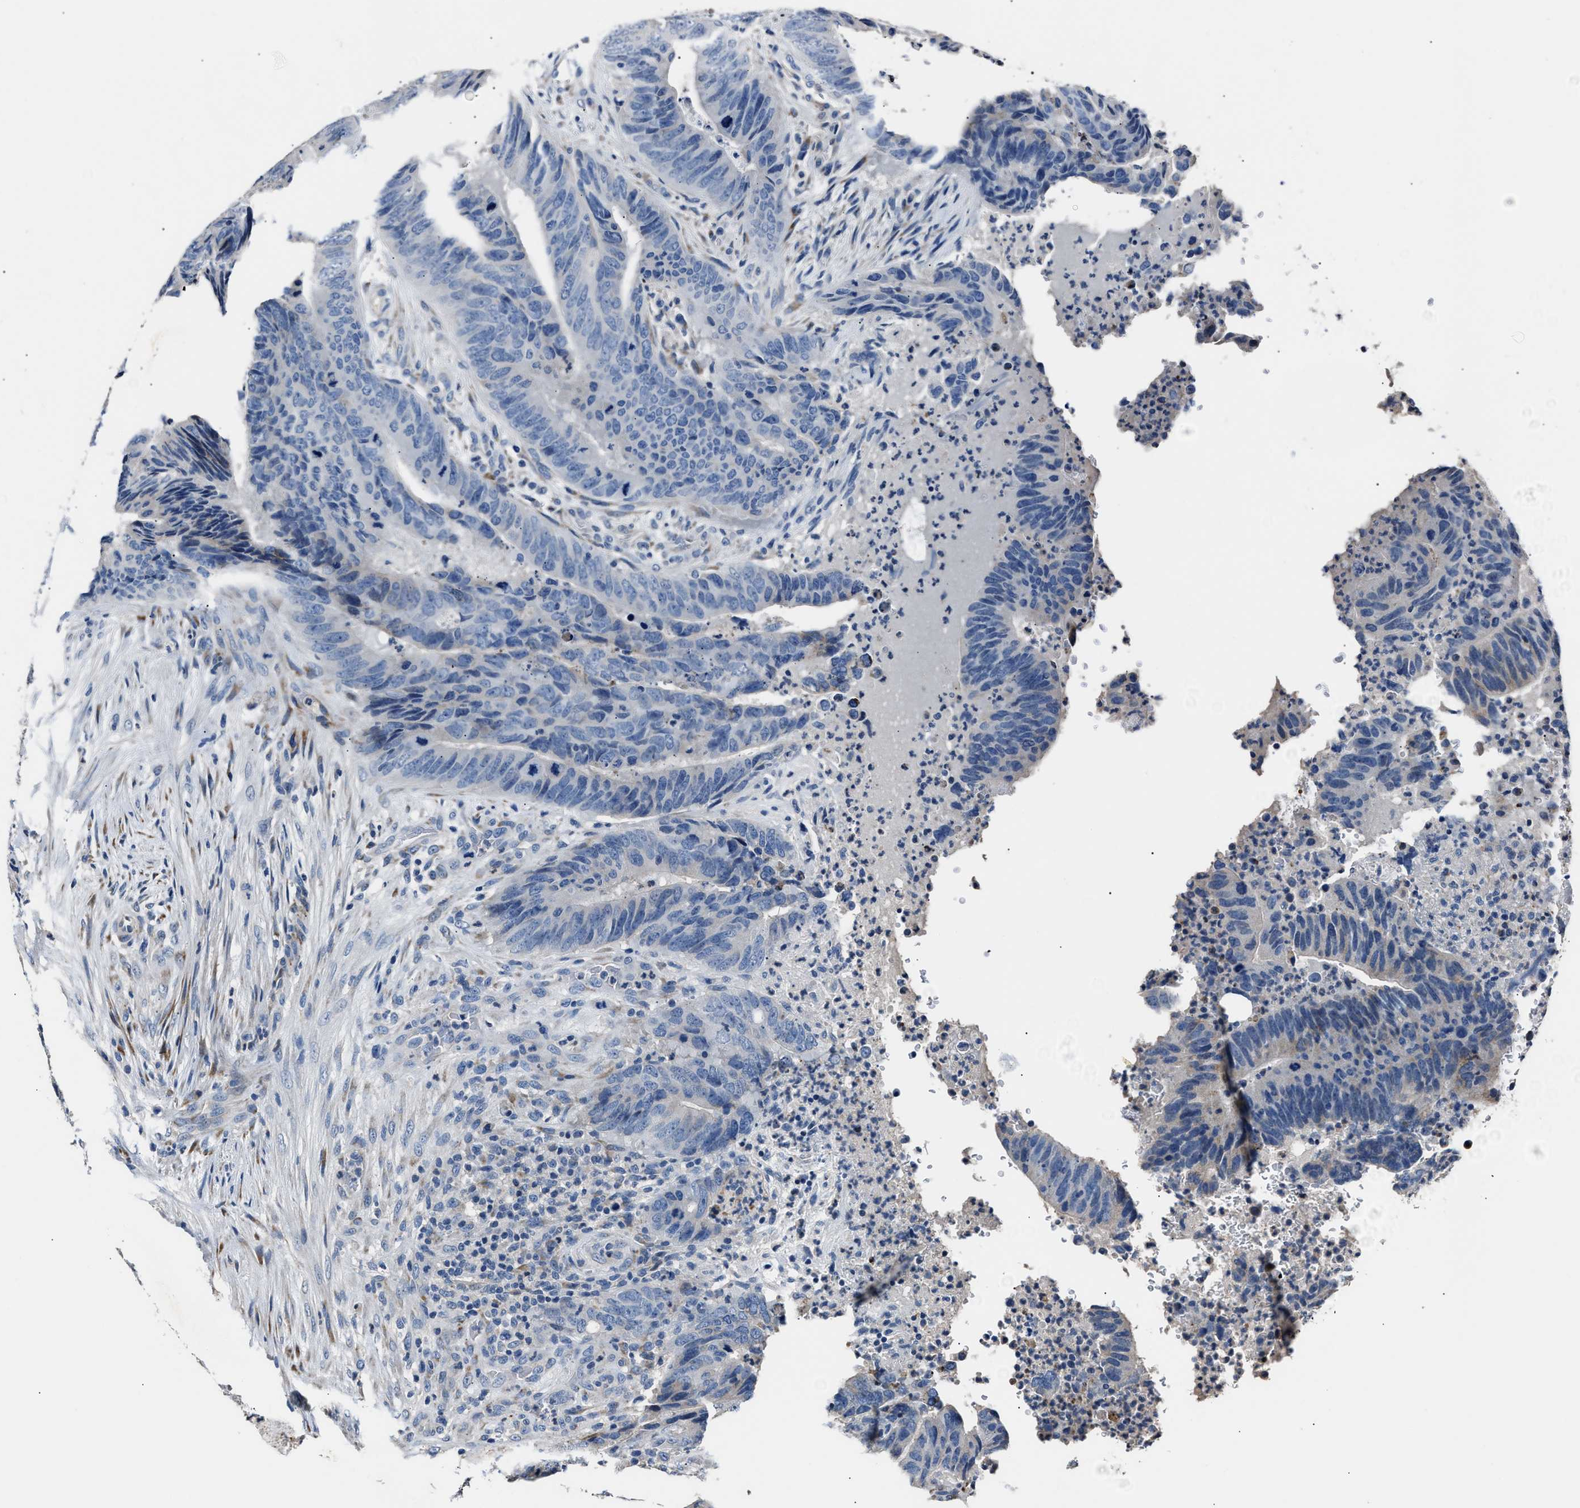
{"staining": {"intensity": "negative", "quantity": "none", "location": "none"}, "tissue": "colorectal cancer", "cell_type": "Tumor cells", "image_type": "cancer", "snomed": [{"axis": "morphology", "description": "Adenocarcinoma, NOS"}, {"axis": "topography", "description": "Colon"}], "caption": "The image demonstrates no staining of tumor cells in colorectal adenocarcinoma.", "gene": "DNAJC24", "patient": {"sex": "male", "age": 56}}